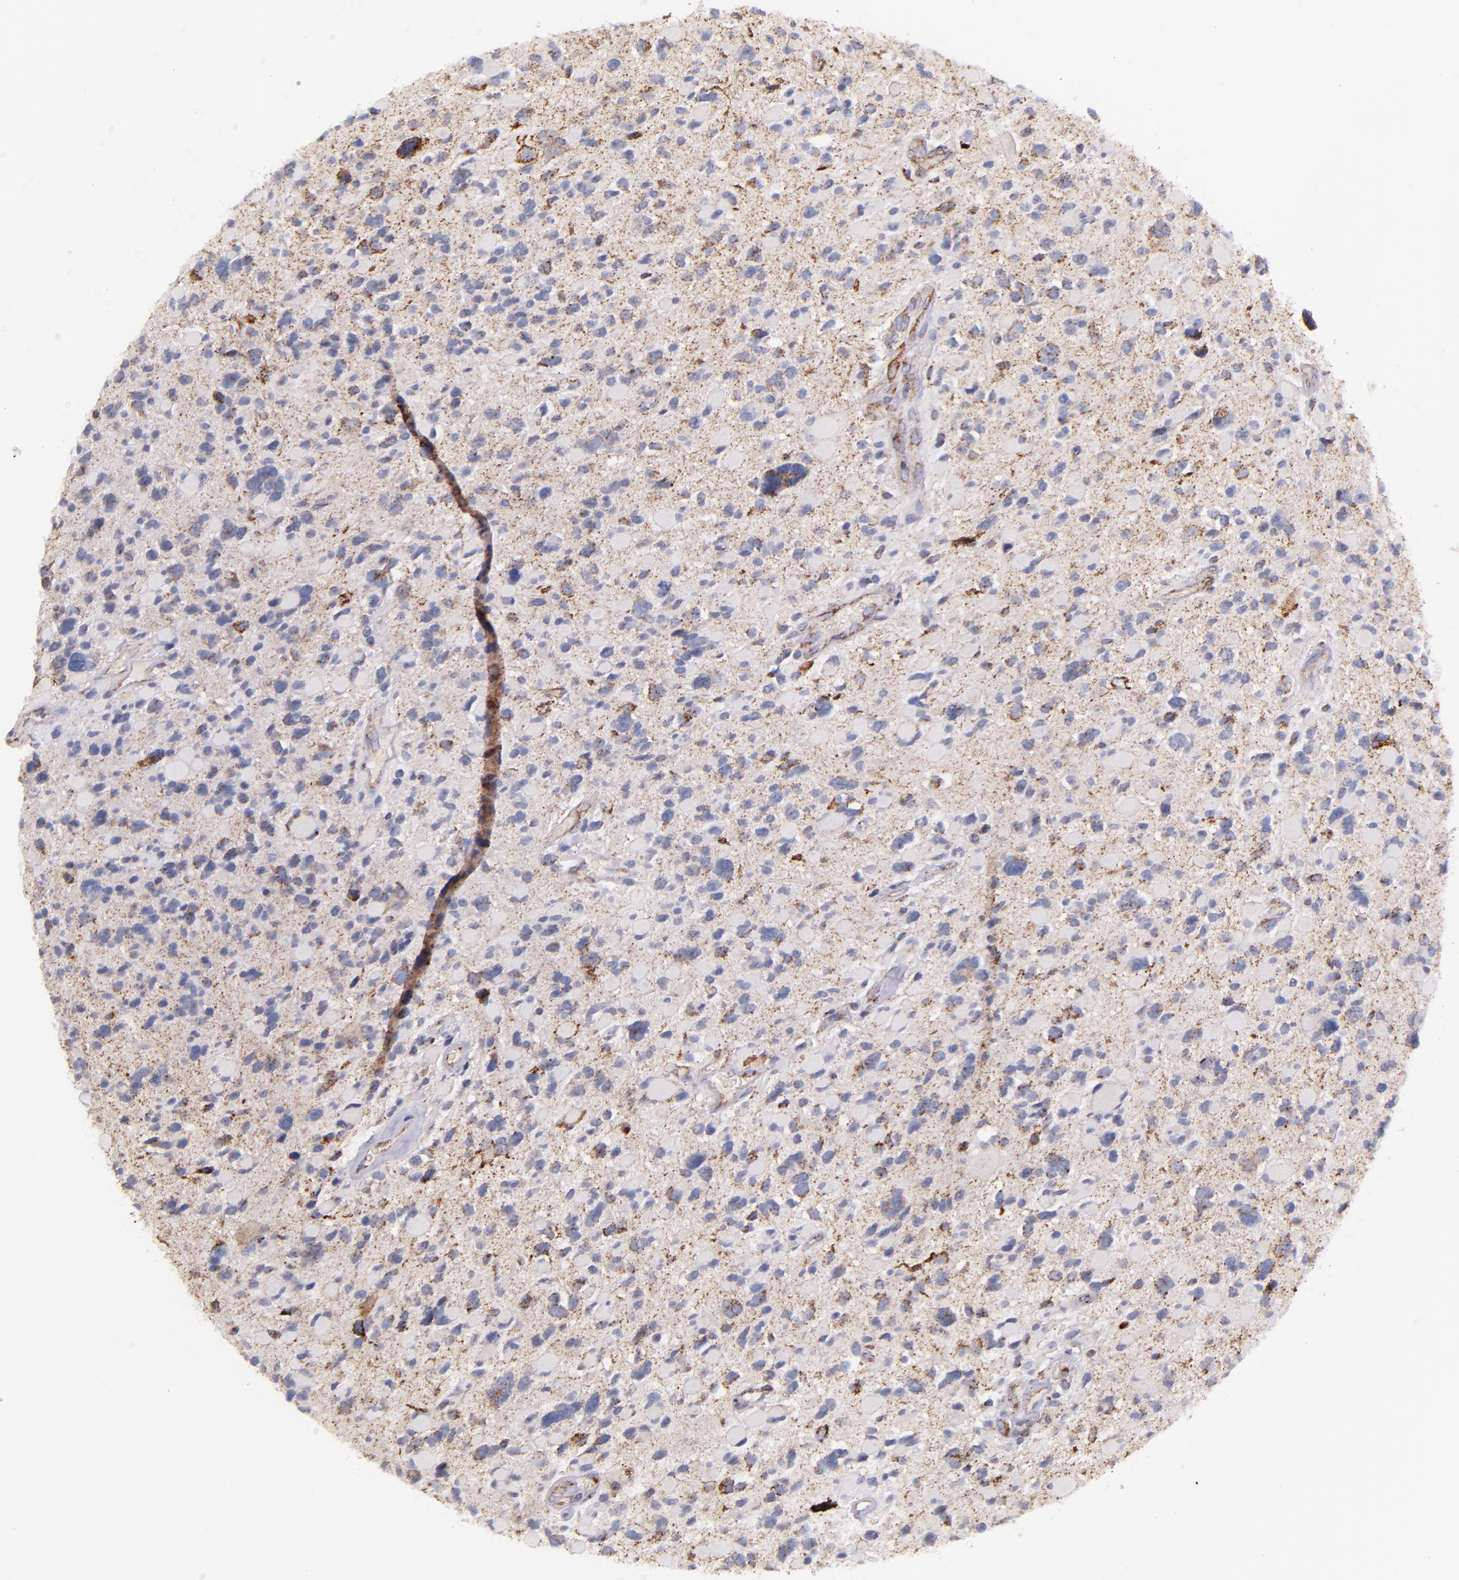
{"staining": {"intensity": "negative", "quantity": "none", "location": "none"}, "tissue": "glioma", "cell_type": "Tumor cells", "image_type": "cancer", "snomed": [{"axis": "morphology", "description": "Glioma, malignant, High grade"}, {"axis": "topography", "description": "Brain"}], "caption": "There is no significant positivity in tumor cells of glioma.", "gene": "IDH3G", "patient": {"sex": "female", "age": 37}}